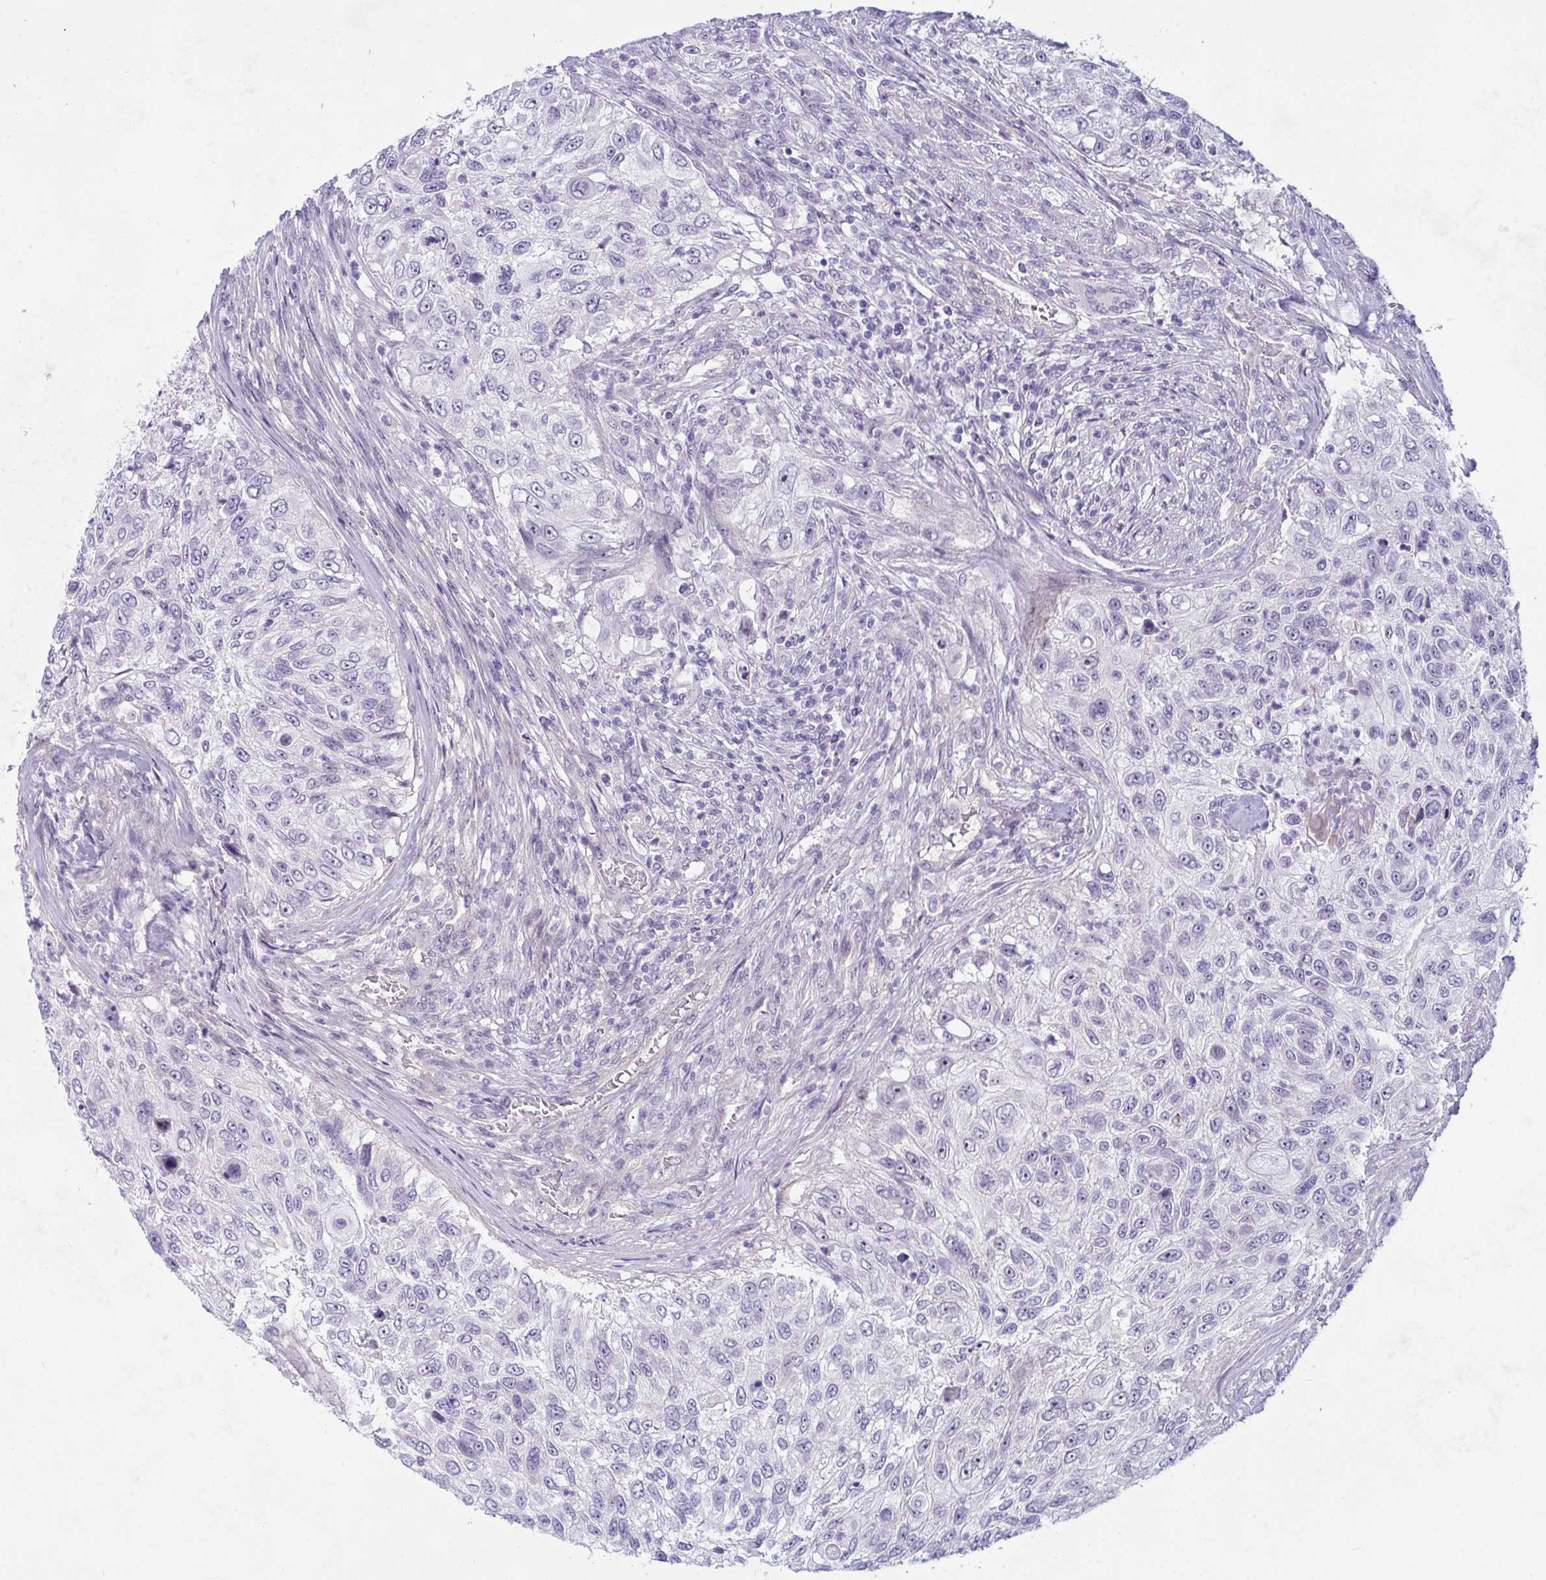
{"staining": {"intensity": "negative", "quantity": "none", "location": "none"}, "tissue": "urothelial cancer", "cell_type": "Tumor cells", "image_type": "cancer", "snomed": [{"axis": "morphology", "description": "Urothelial carcinoma, High grade"}, {"axis": "topography", "description": "Urinary bladder"}], "caption": "The photomicrograph reveals no significant staining in tumor cells of urothelial cancer.", "gene": "NFXL1", "patient": {"sex": "female", "age": 60}}